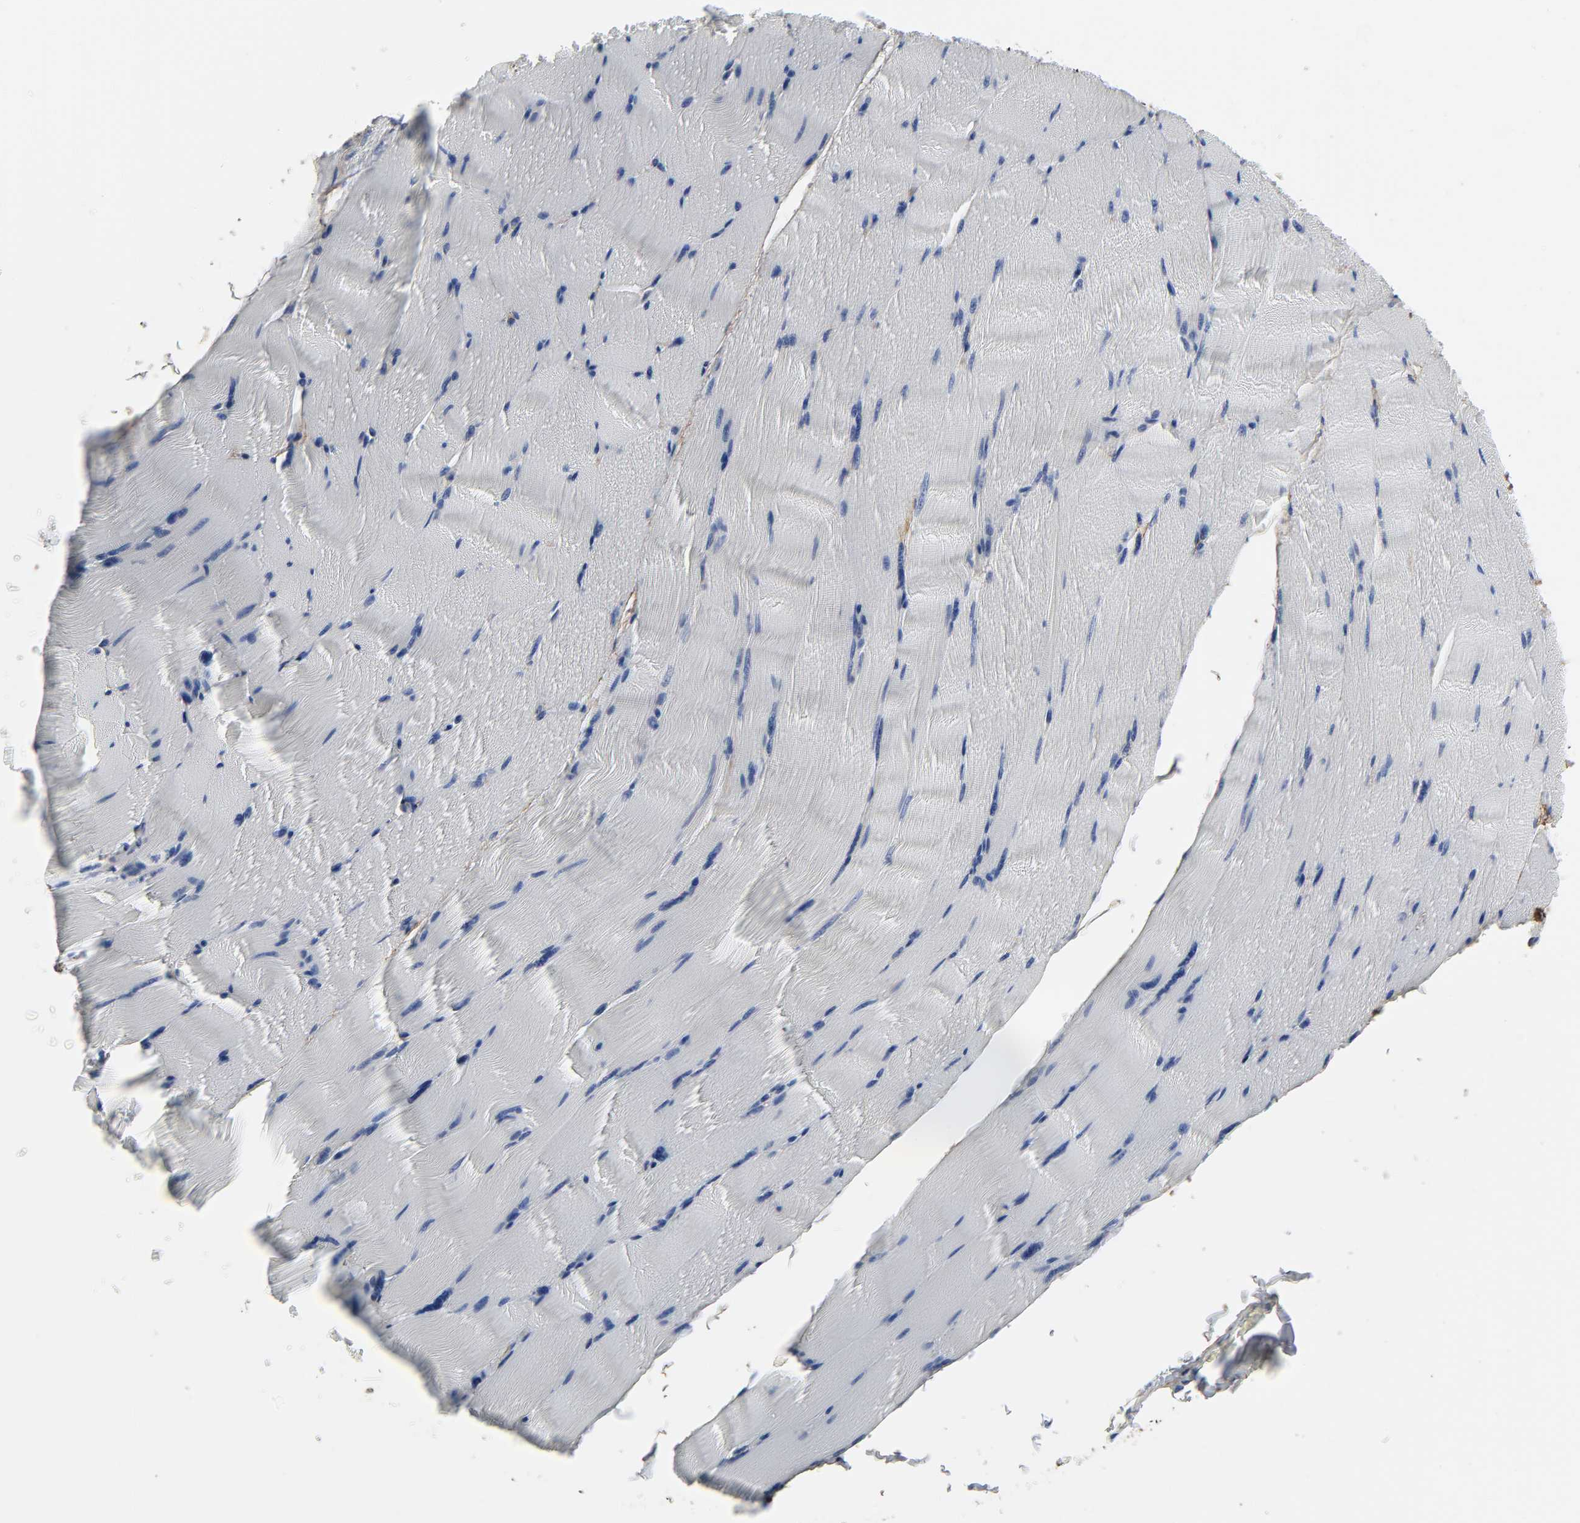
{"staining": {"intensity": "negative", "quantity": "none", "location": "none"}, "tissue": "skeletal muscle", "cell_type": "Myocytes", "image_type": "normal", "snomed": [{"axis": "morphology", "description": "Normal tissue, NOS"}, {"axis": "topography", "description": "Skeletal muscle"}], "caption": "DAB (3,3'-diaminobenzidine) immunohistochemical staining of unremarkable human skeletal muscle demonstrates no significant staining in myocytes.", "gene": "FBLN1", "patient": {"sex": "male", "age": 62}}